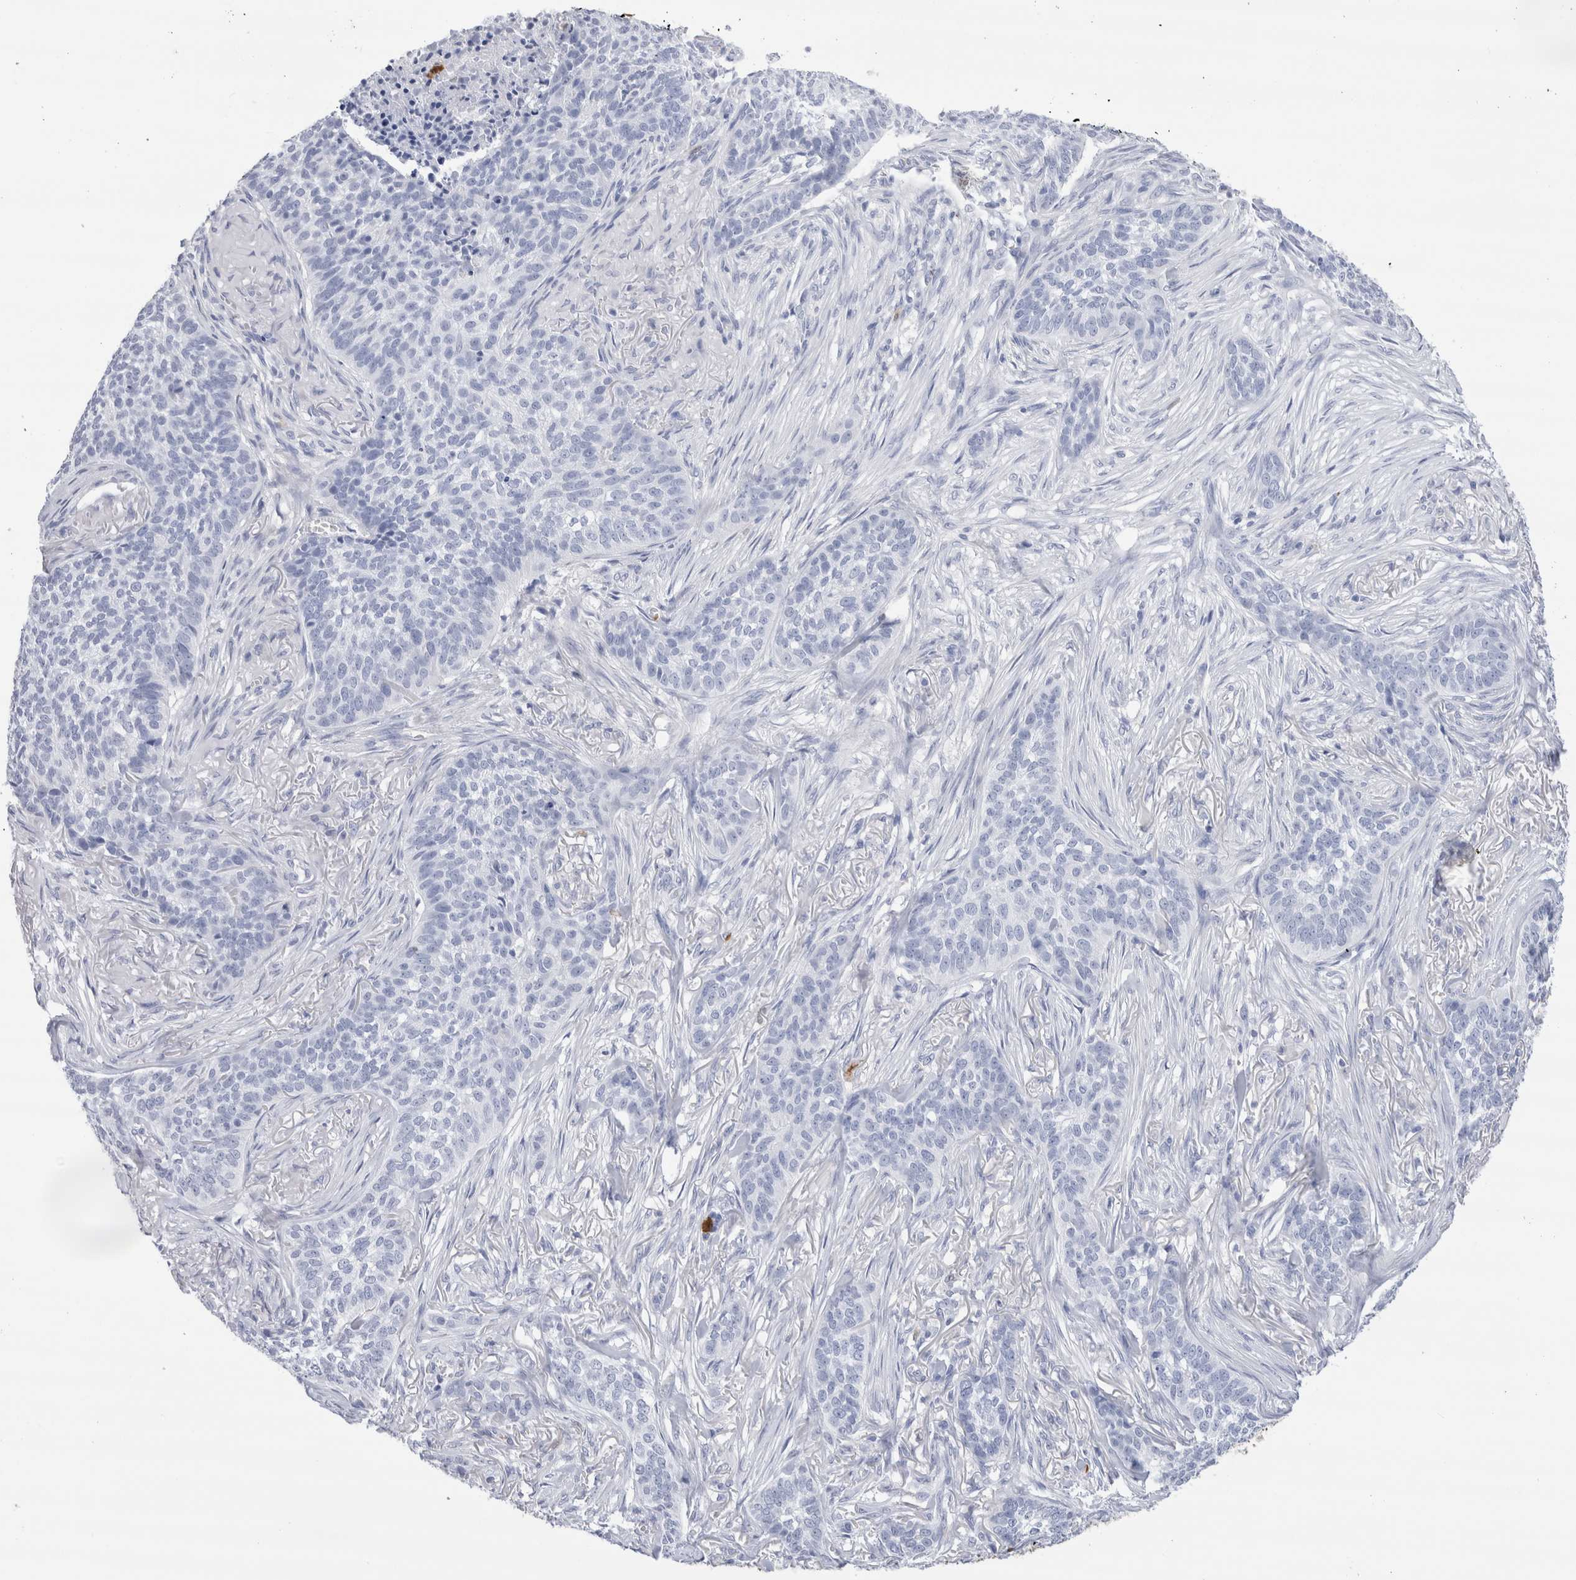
{"staining": {"intensity": "negative", "quantity": "none", "location": "none"}, "tissue": "skin cancer", "cell_type": "Tumor cells", "image_type": "cancer", "snomed": [{"axis": "morphology", "description": "Basal cell carcinoma"}, {"axis": "topography", "description": "Skin"}], "caption": "A micrograph of human basal cell carcinoma (skin) is negative for staining in tumor cells. (Stains: DAB immunohistochemistry with hematoxylin counter stain, Microscopy: brightfield microscopy at high magnification).", "gene": "SLC10A5", "patient": {"sex": "male", "age": 85}}